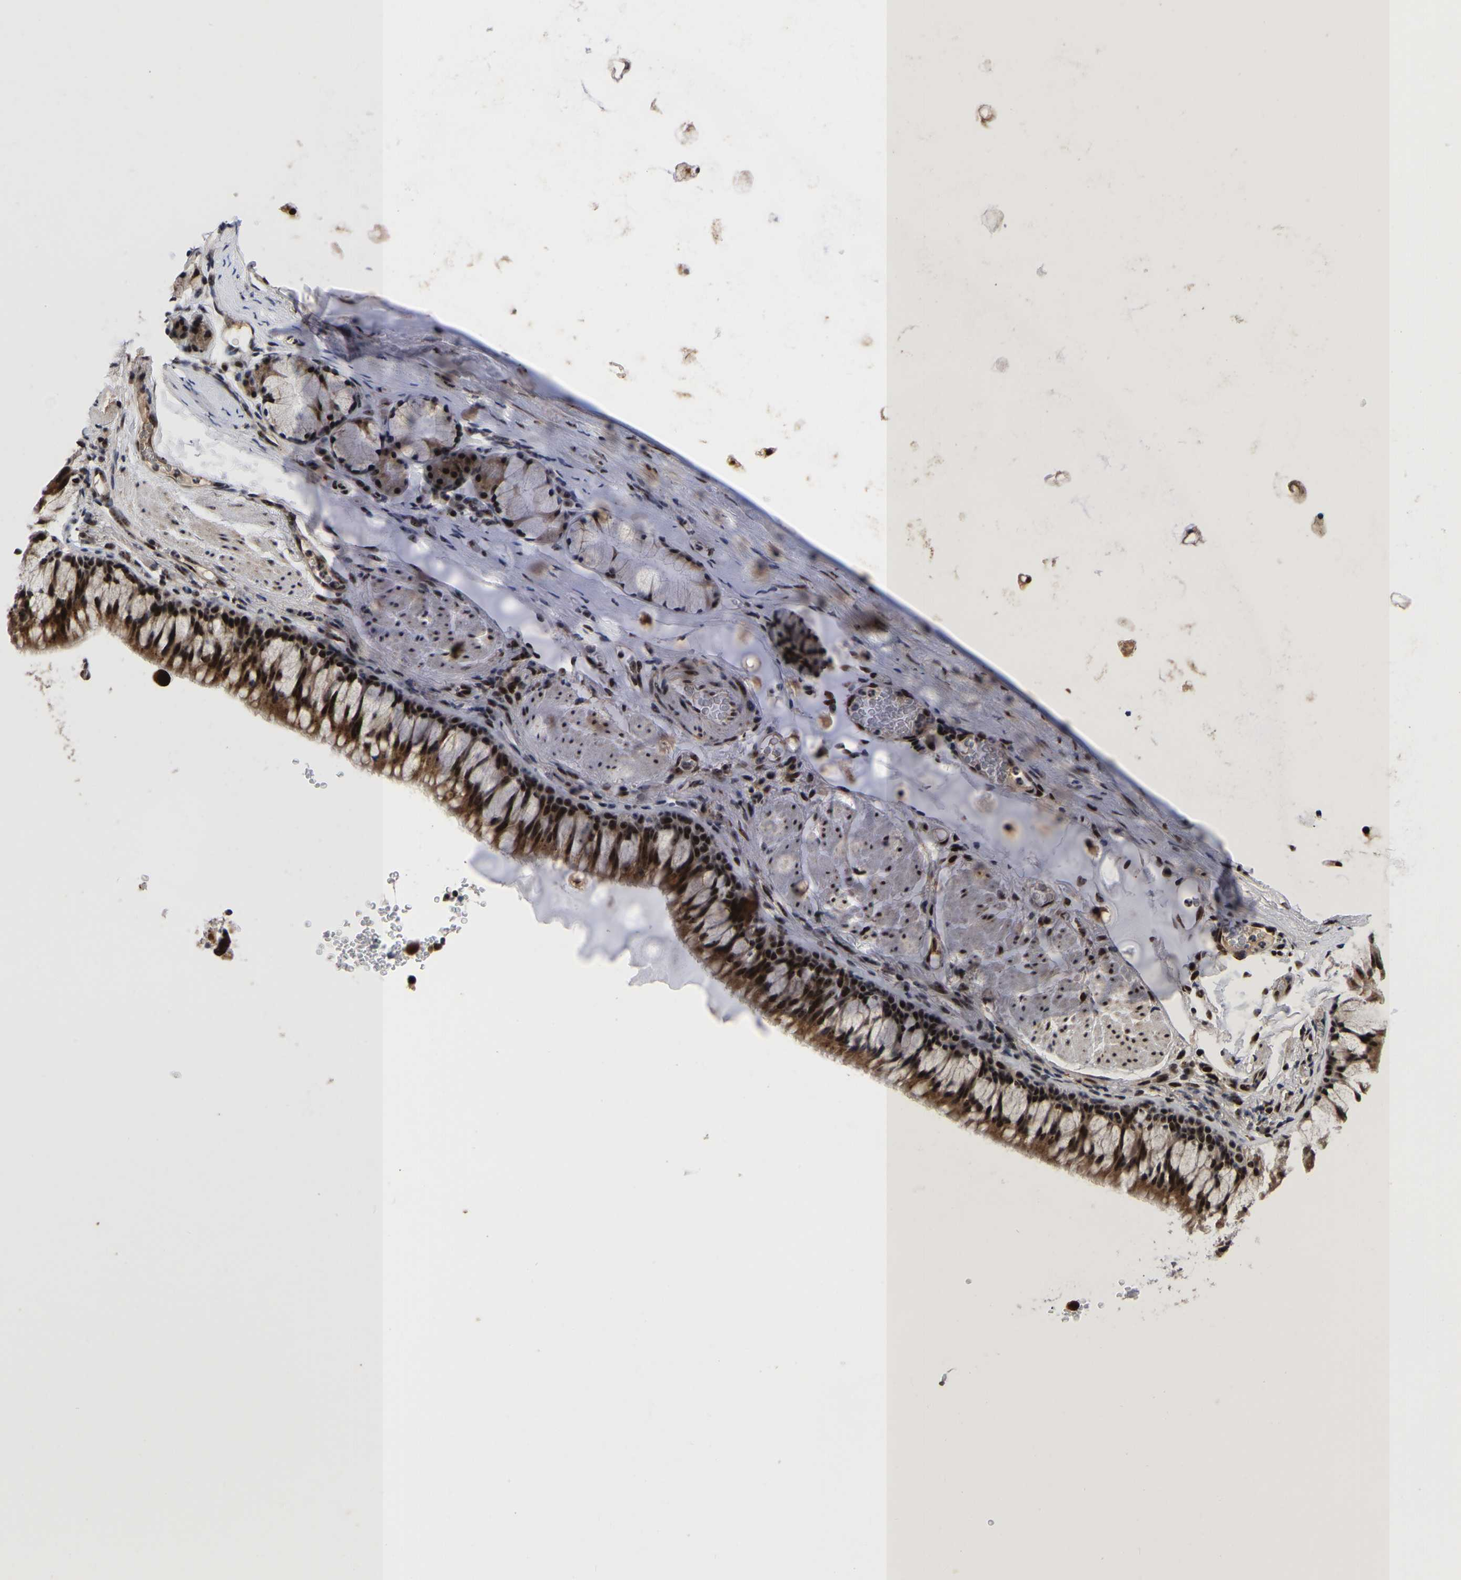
{"staining": {"intensity": "strong", "quantity": ">75%", "location": "cytoplasmic/membranous,nuclear"}, "tissue": "bronchus", "cell_type": "Respiratory epithelial cells", "image_type": "normal", "snomed": [{"axis": "morphology", "description": "Normal tissue, NOS"}, {"axis": "topography", "description": "Cartilage tissue"}, {"axis": "topography", "description": "Bronchus"}], "caption": "DAB (3,3'-diaminobenzidine) immunohistochemical staining of benign bronchus displays strong cytoplasmic/membranous,nuclear protein staining in about >75% of respiratory epithelial cells.", "gene": "JUNB", "patient": {"sex": "female", "age": 53}}